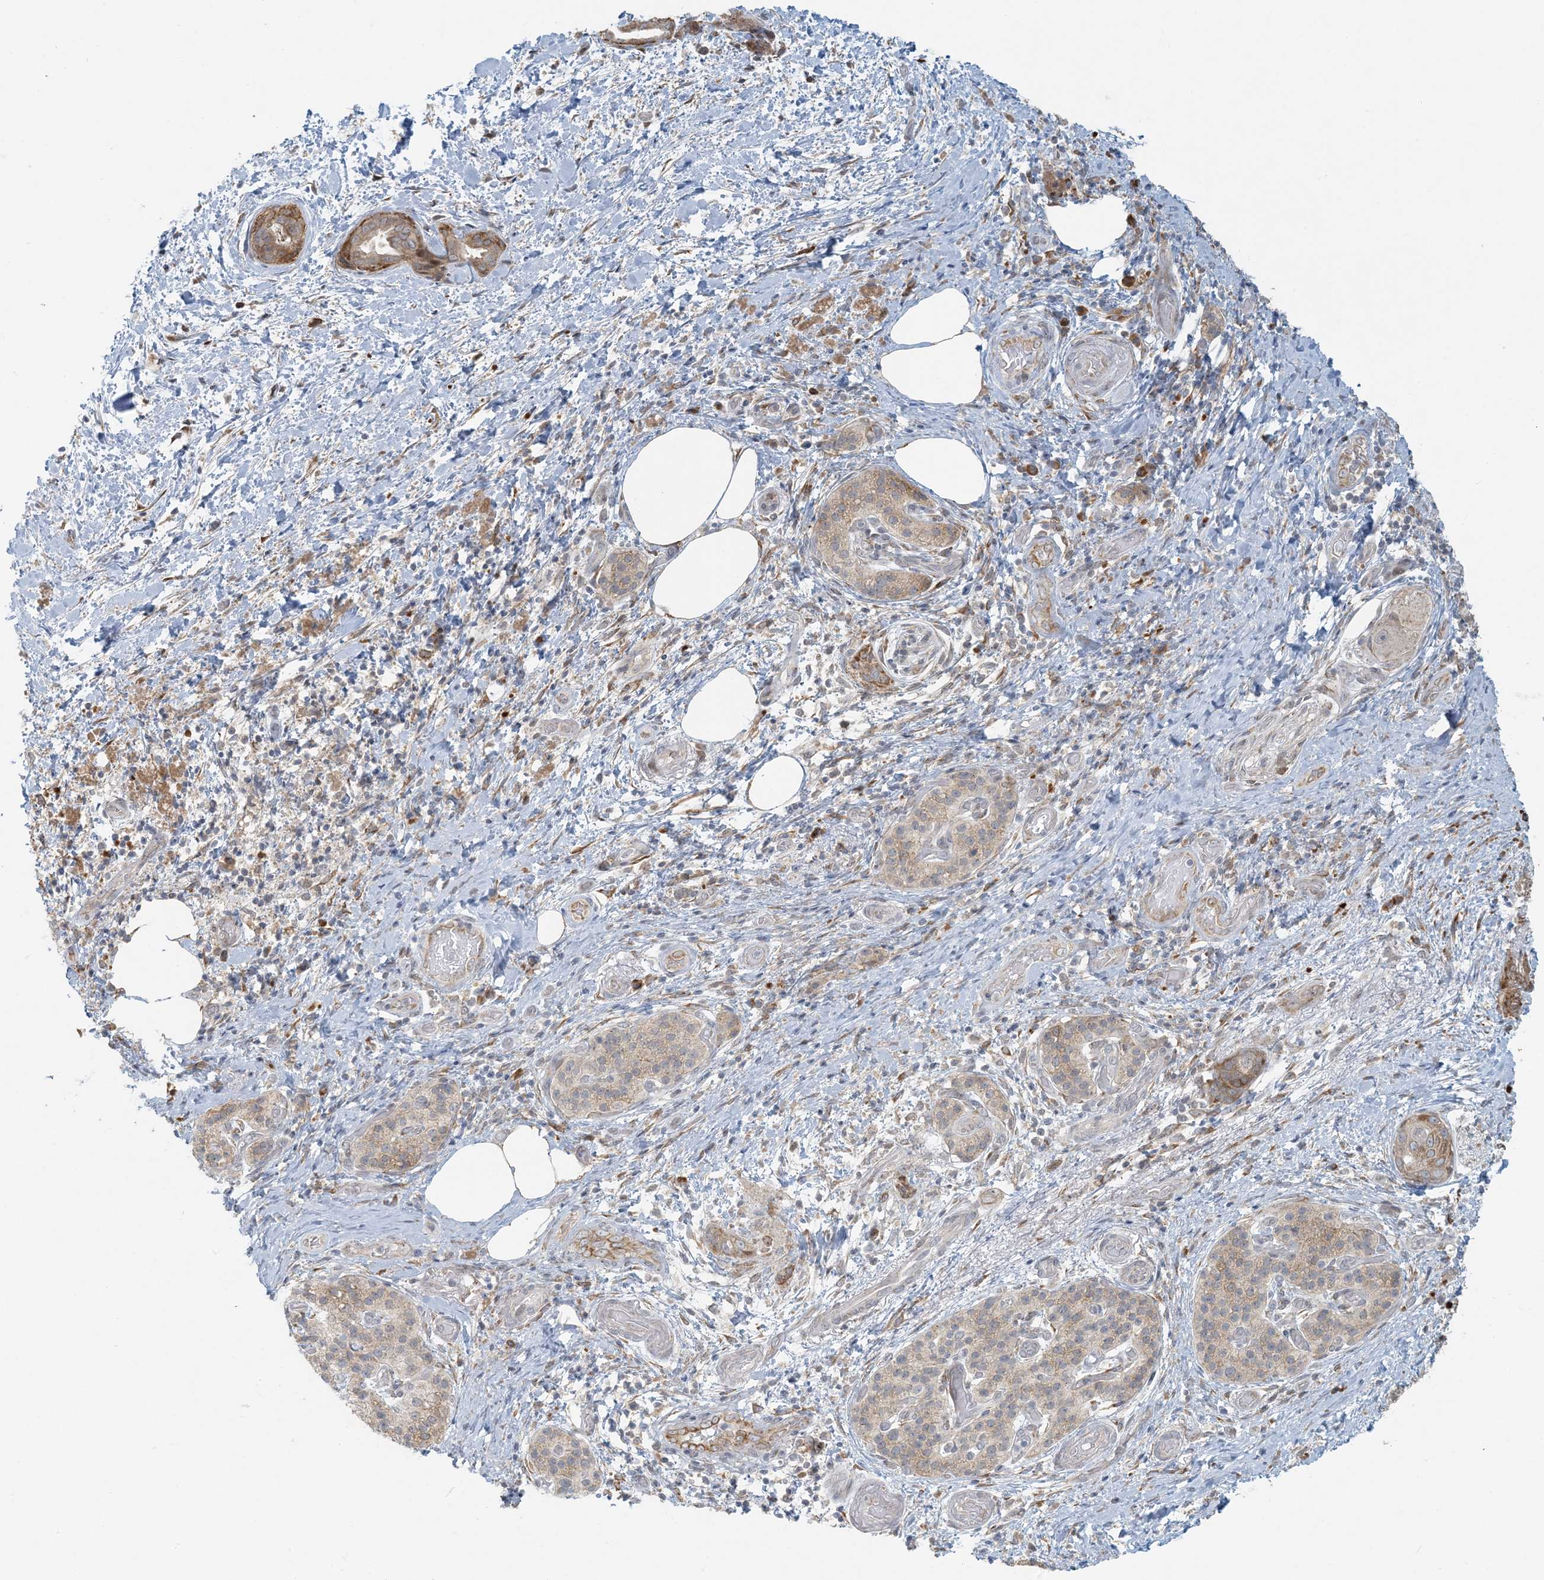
{"staining": {"intensity": "weak", "quantity": ">75%", "location": "cytoplasmic/membranous"}, "tissue": "pancreatic cancer", "cell_type": "Tumor cells", "image_type": "cancer", "snomed": [{"axis": "morphology", "description": "Normal tissue, NOS"}, {"axis": "morphology", "description": "Adenocarcinoma, NOS"}, {"axis": "topography", "description": "Pancreas"}, {"axis": "topography", "description": "Peripheral nerve tissue"}], "caption": "Weak cytoplasmic/membranous protein staining is present in approximately >75% of tumor cells in adenocarcinoma (pancreatic). (Stains: DAB (3,3'-diaminobenzidine) in brown, nuclei in blue, Microscopy: brightfield microscopy at high magnification).", "gene": "HACL1", "patient": {"sex": "female", "age": 63}}